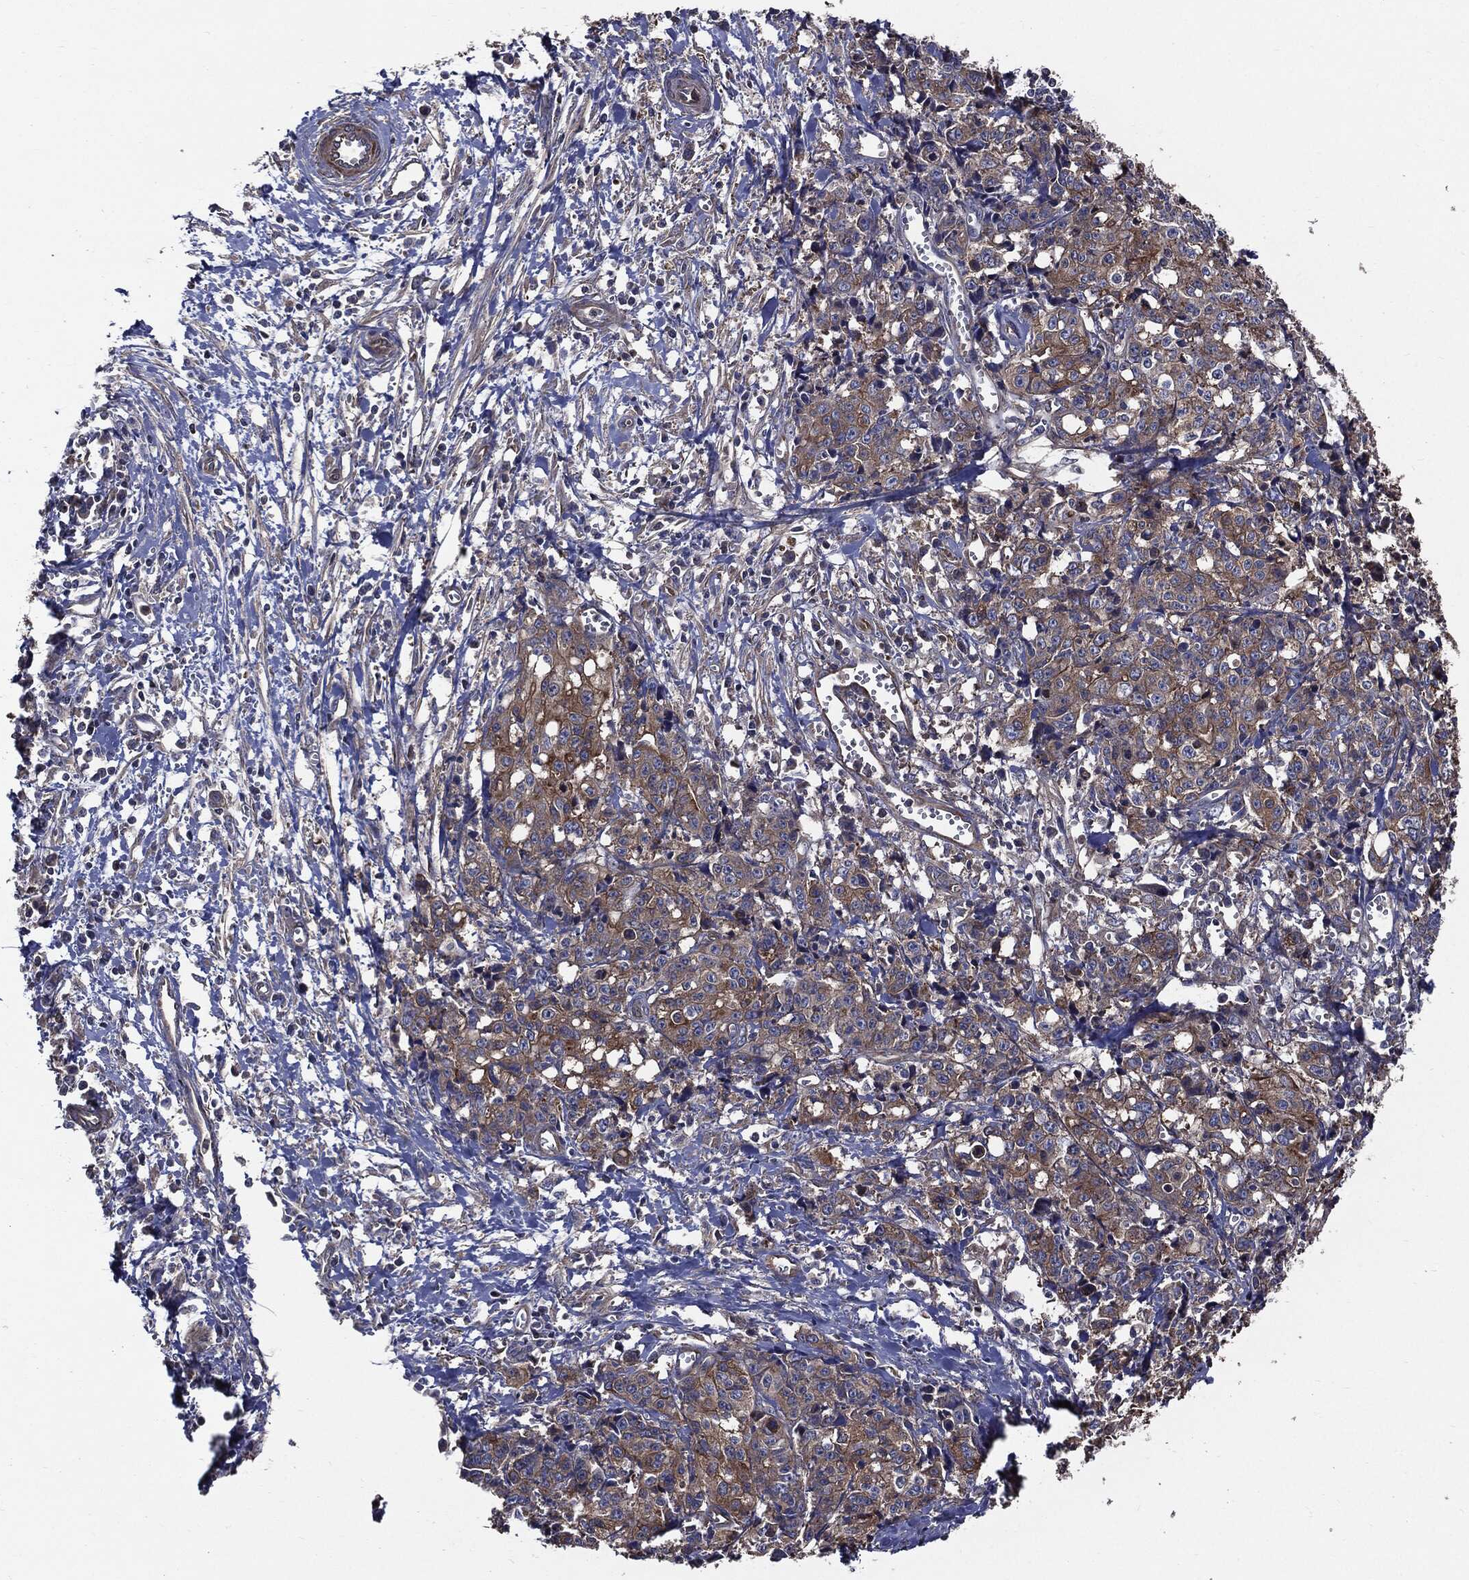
{"staining": {"intensity": "moderate", "quantity": "25%-75%", "location": "cytoplasmic/membranous"}, "tissue": "pancreatic cancer", "cell_type": "Tumor cells", "image_type": "cancer", "snomed": [{"axis": "morphology", "description": "Adenocarcinoma, NOS"}, {"axis": "topography", "description": "Pancreas"}], "caption": "Immunohistochemistry (DAB) staining of human pancreatic cancer reveals moderate cytoplasmic/membranous protein expression in approximately 25%-75% of tumor cells.", "gene": "PDCD6IP", "patient": {"sex": "male", "age": 64}}